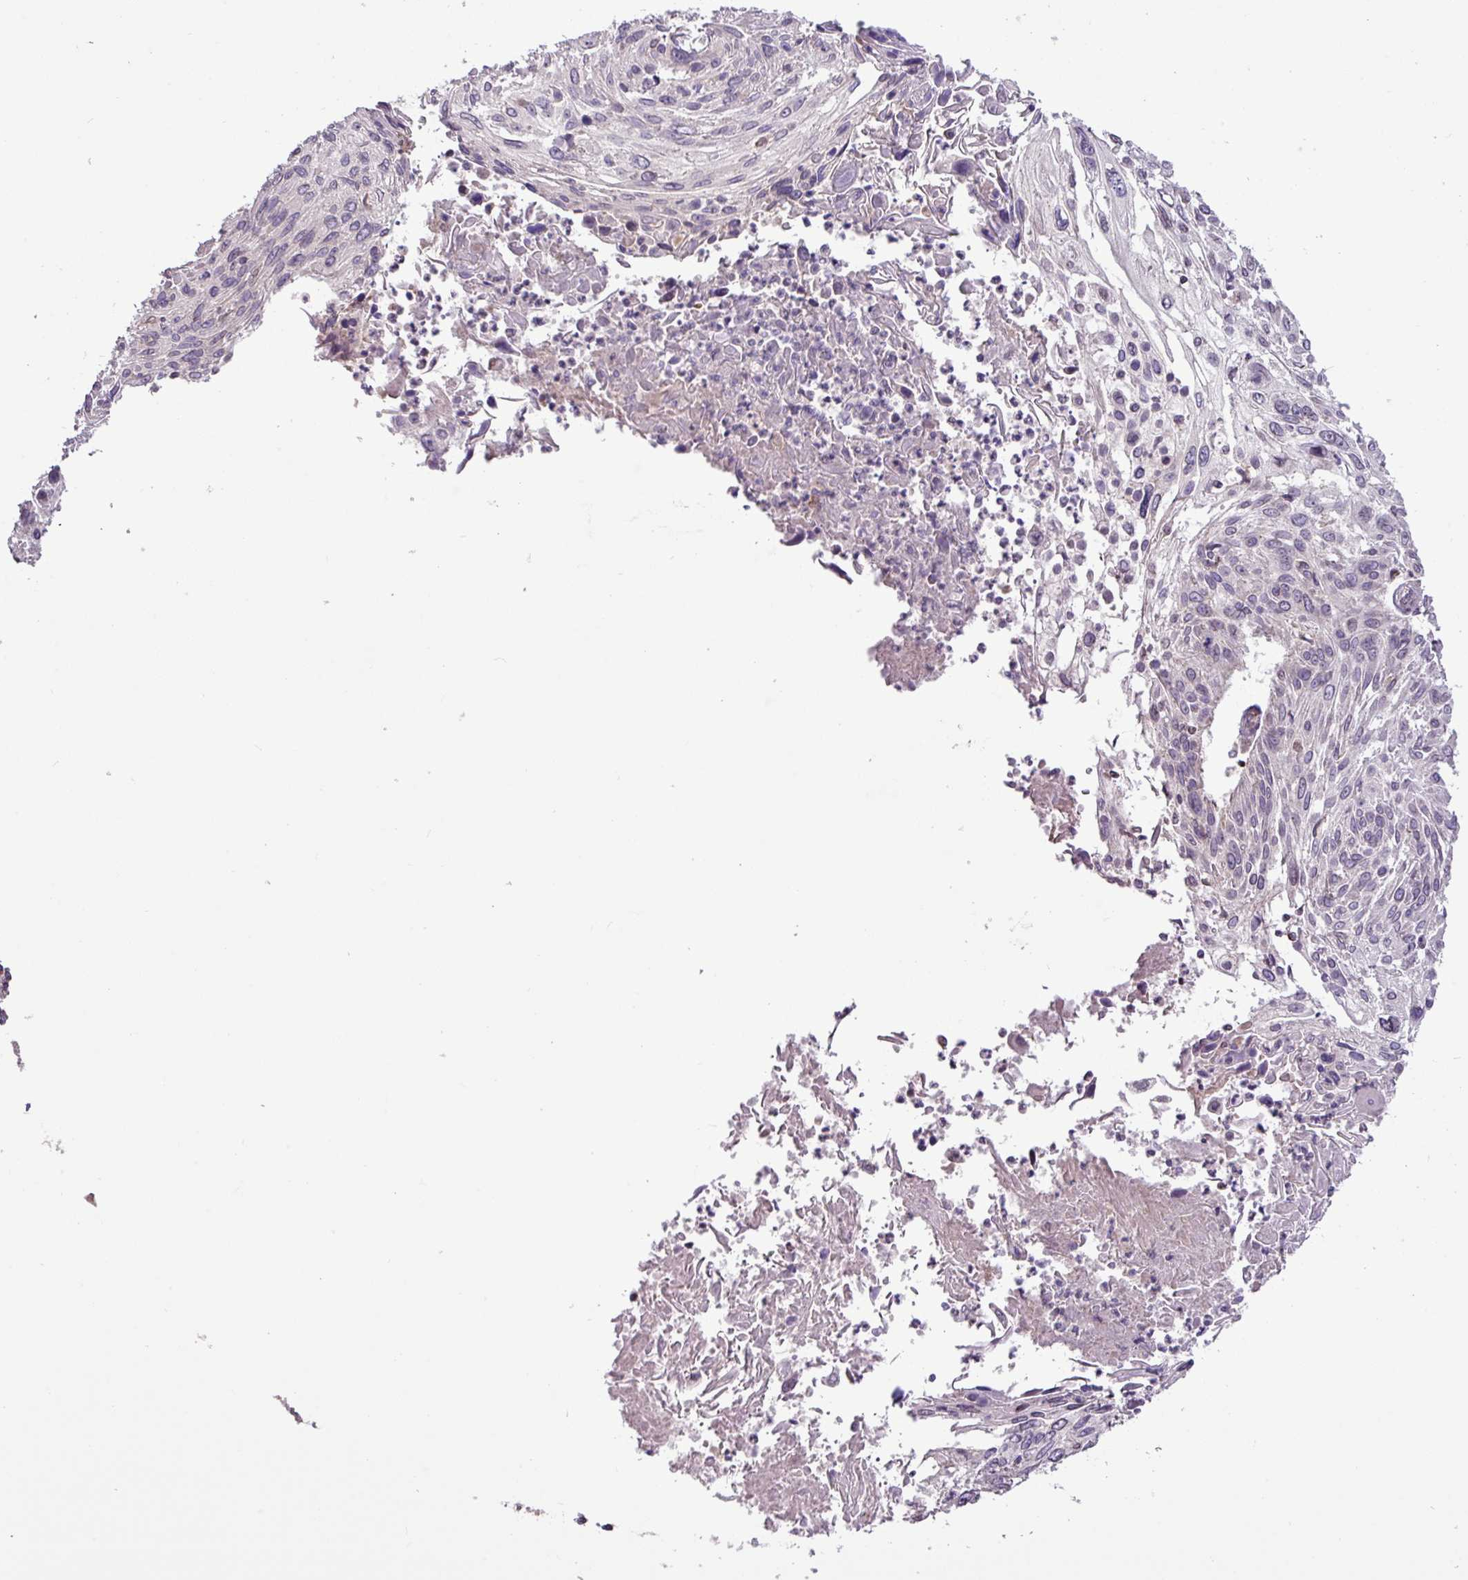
{"staining": {"intensity": "negative", "quantity": "none", "location": "none"}, "tissue": "cervical cancer", "cell_type": "Tumor cells", "image_type": "cancer", "snomed": [{"axis": "morphology", "description": "Squamous cell carcinoma, NOS"}, {"axis": "topography", "description": "Cervix"}], "caption": "There is no significant positivity in tumor cells of cervical squamous cell carcinoma. The staining was performed using DAB to visualize the protein expression in brown, while the nuclei were stained in blue with hematoxylin (Magnification: 20x).", "gene": "ARHGEF25", "patient": {"sex": "female", "age": 51}}